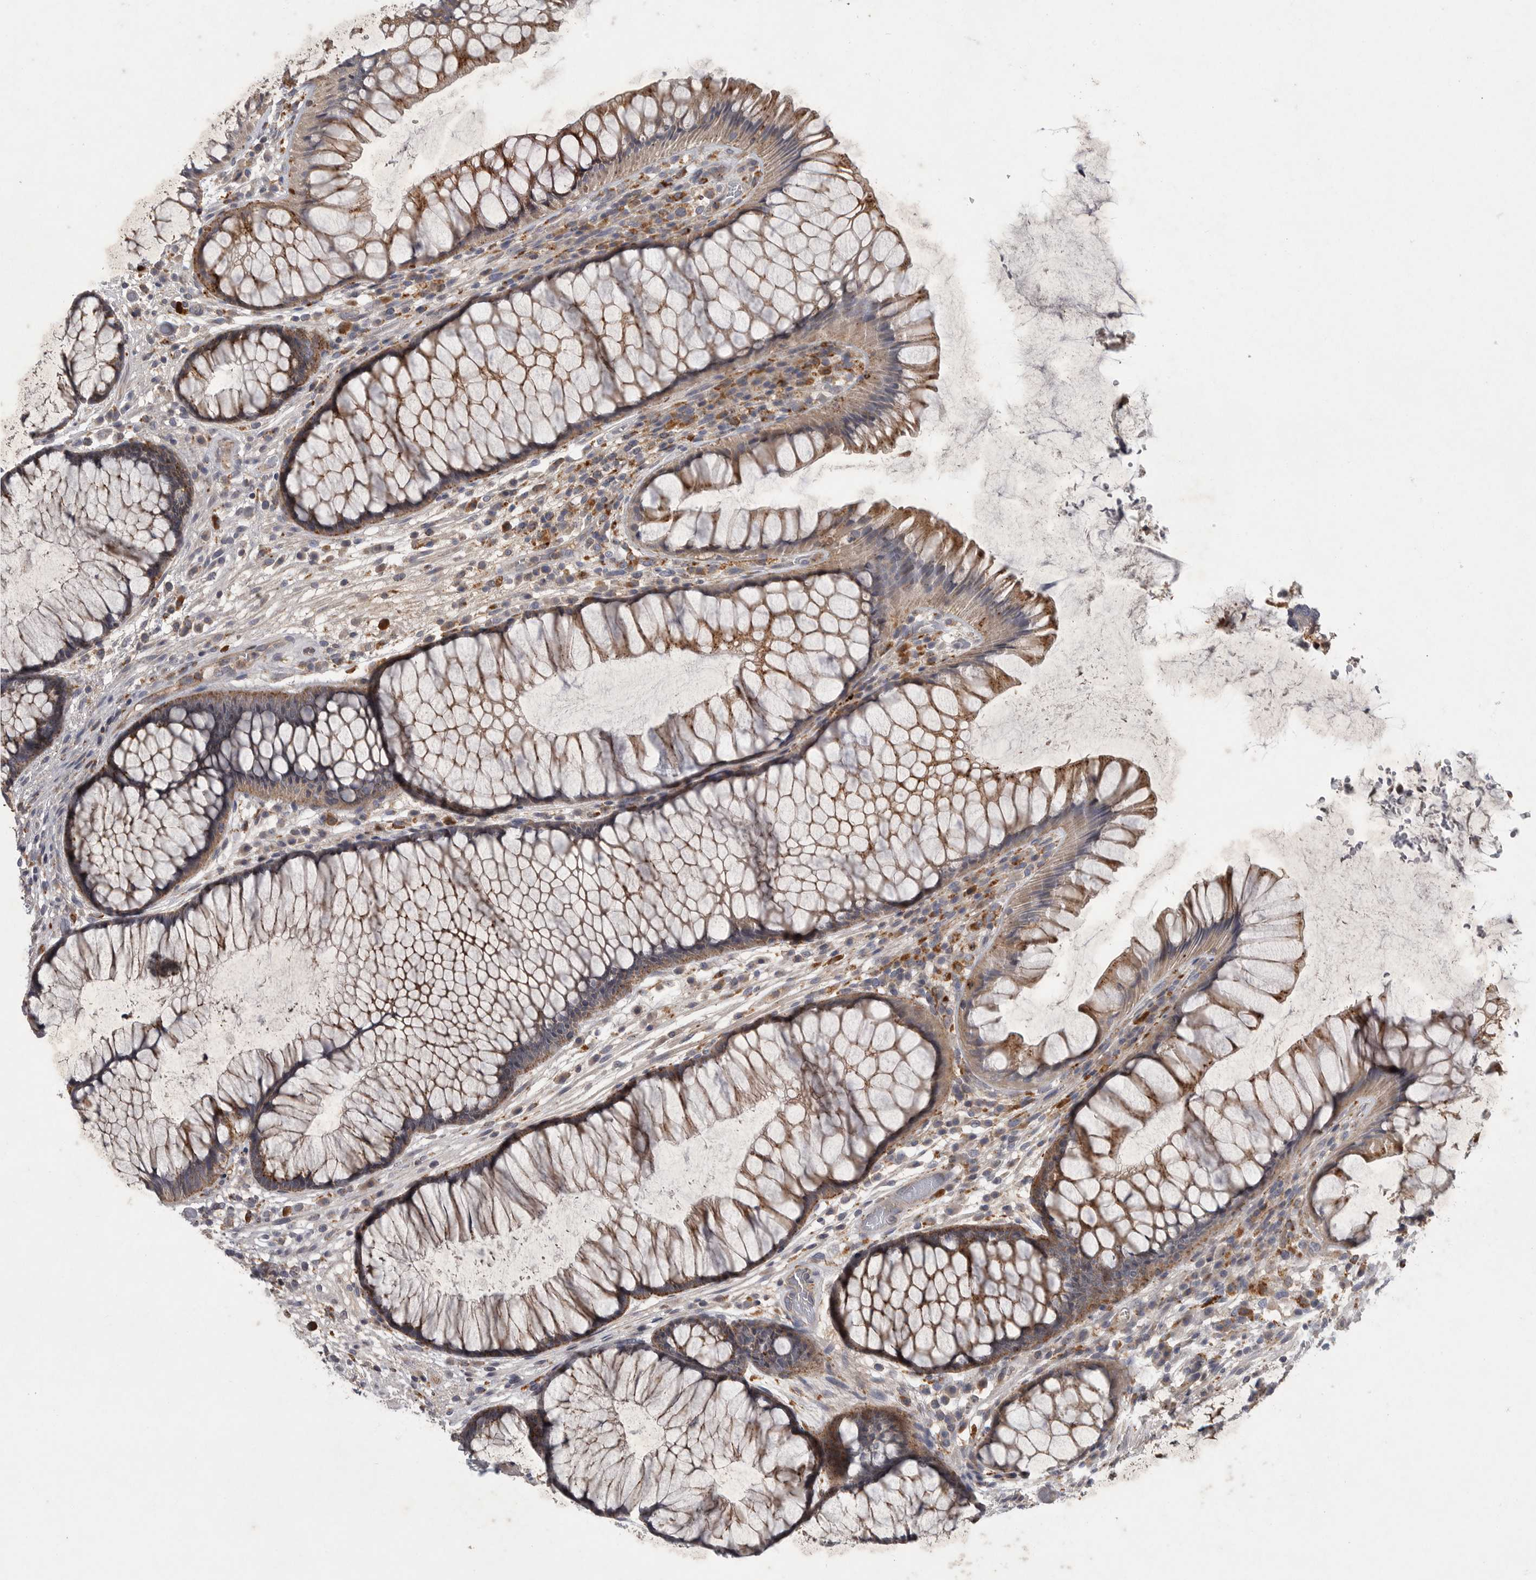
{"staining": {"intensity": "moderate", "quantity": ">75%", "location": "cytoplasmic/membranous"}, "tissue": "rectum", "cell_type": "Glandular cells", "image_type": "normal", "snomed": [{"axis": "morphology", "description": "Normal tissue, NOS"}, {"axis": "topography", "description": "Rectum"}], "caption": "Protein staining of normal rectum shows moderate cytoplasmic/membranous staining in about >75% of glandular cells.", "gene": "LAMTOR3", "patient": {"sex": "male", "age": 51}}